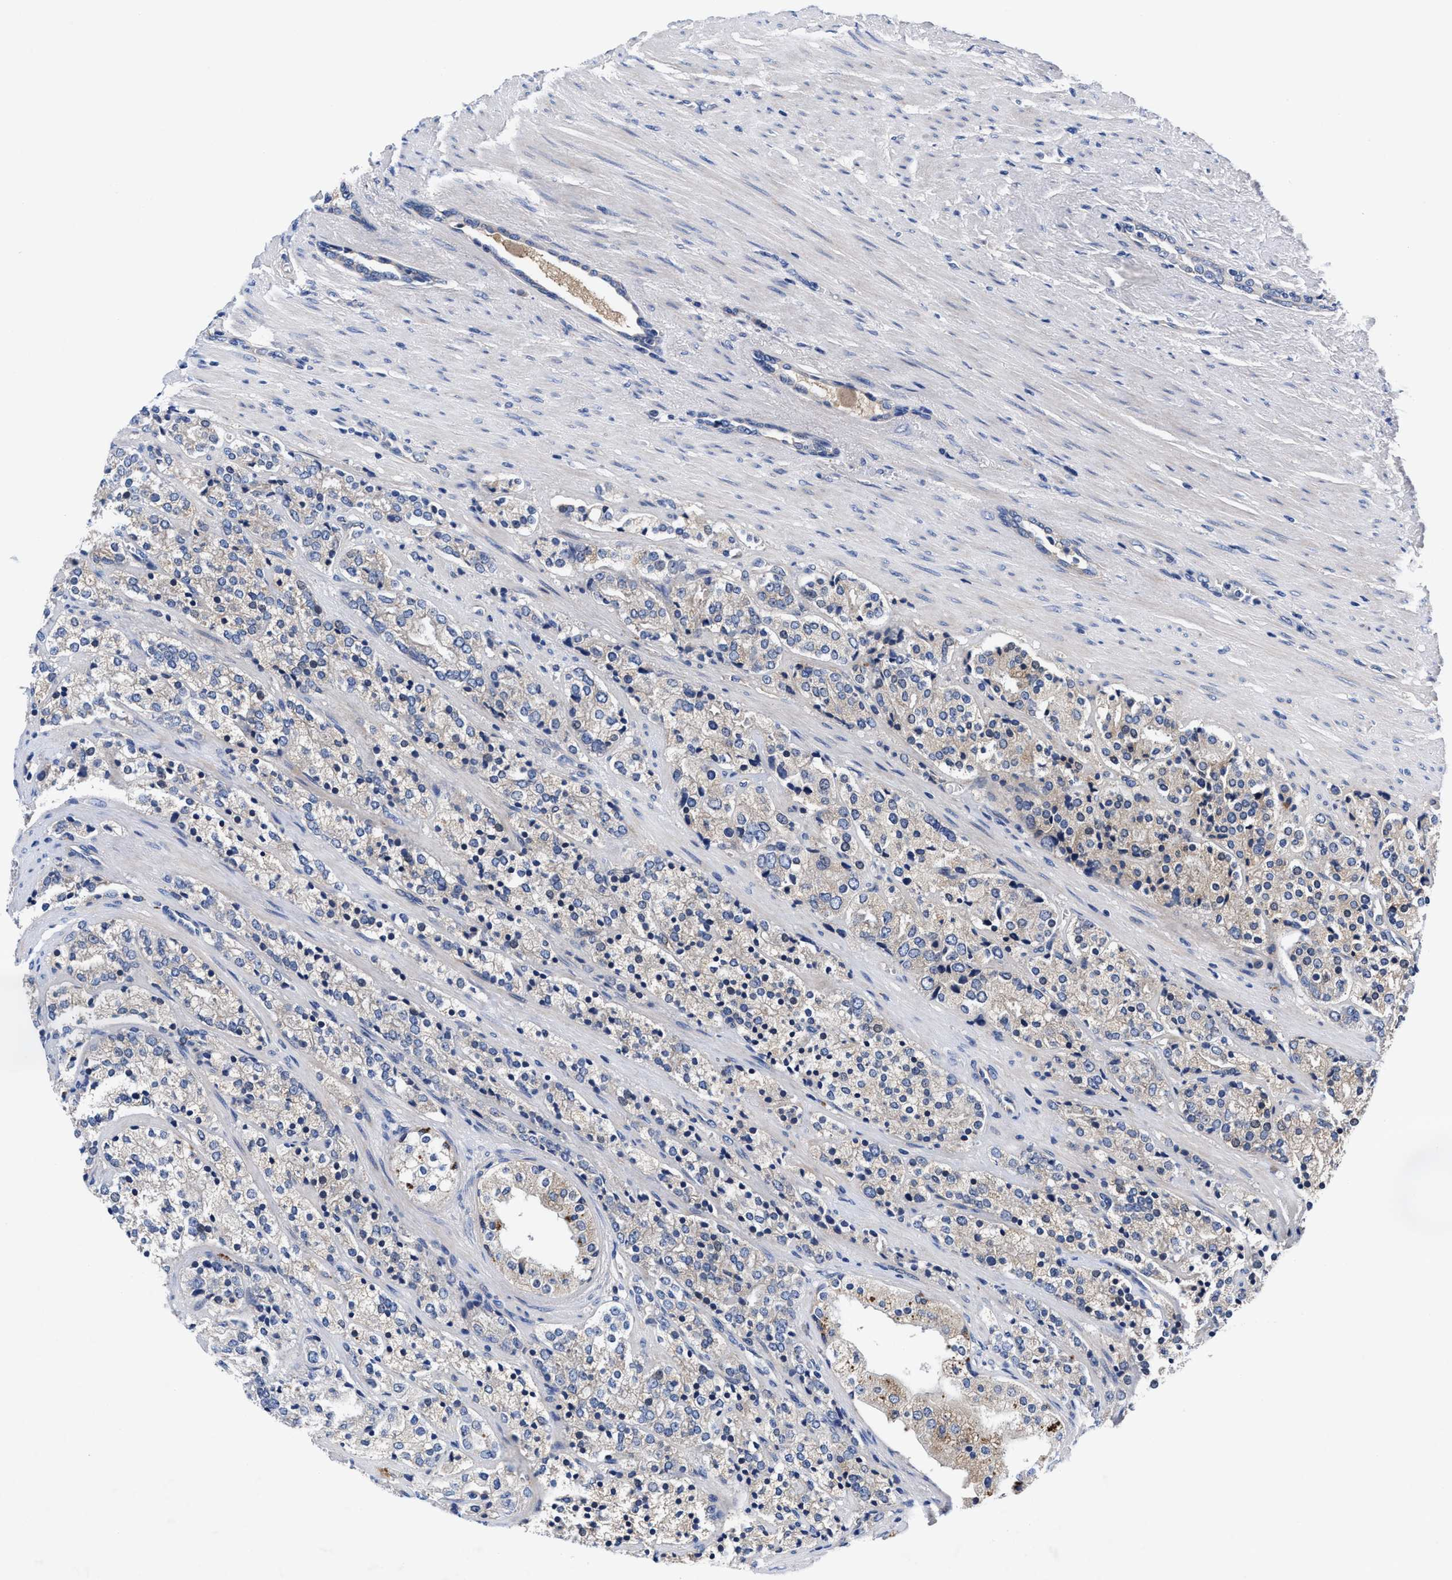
{"staining": {"intensity": "negative", "quantity": "none", "location": "none"}, "tissue": "prostate cancer", "cell_type": "Tumor cells", "image_type": "cancer", "snomed": [{"axis": "morphology", "description": "Adenocarcinoma, High grade"}, {"axis": "topography", "description": "Prostate"}], "caption": "Image shows no significant protein positivity in tumor cells of prostate high-grade adenocarcinoma.", "gene": "DHRS13", "patient": {"sex": "male", "age": 71}}